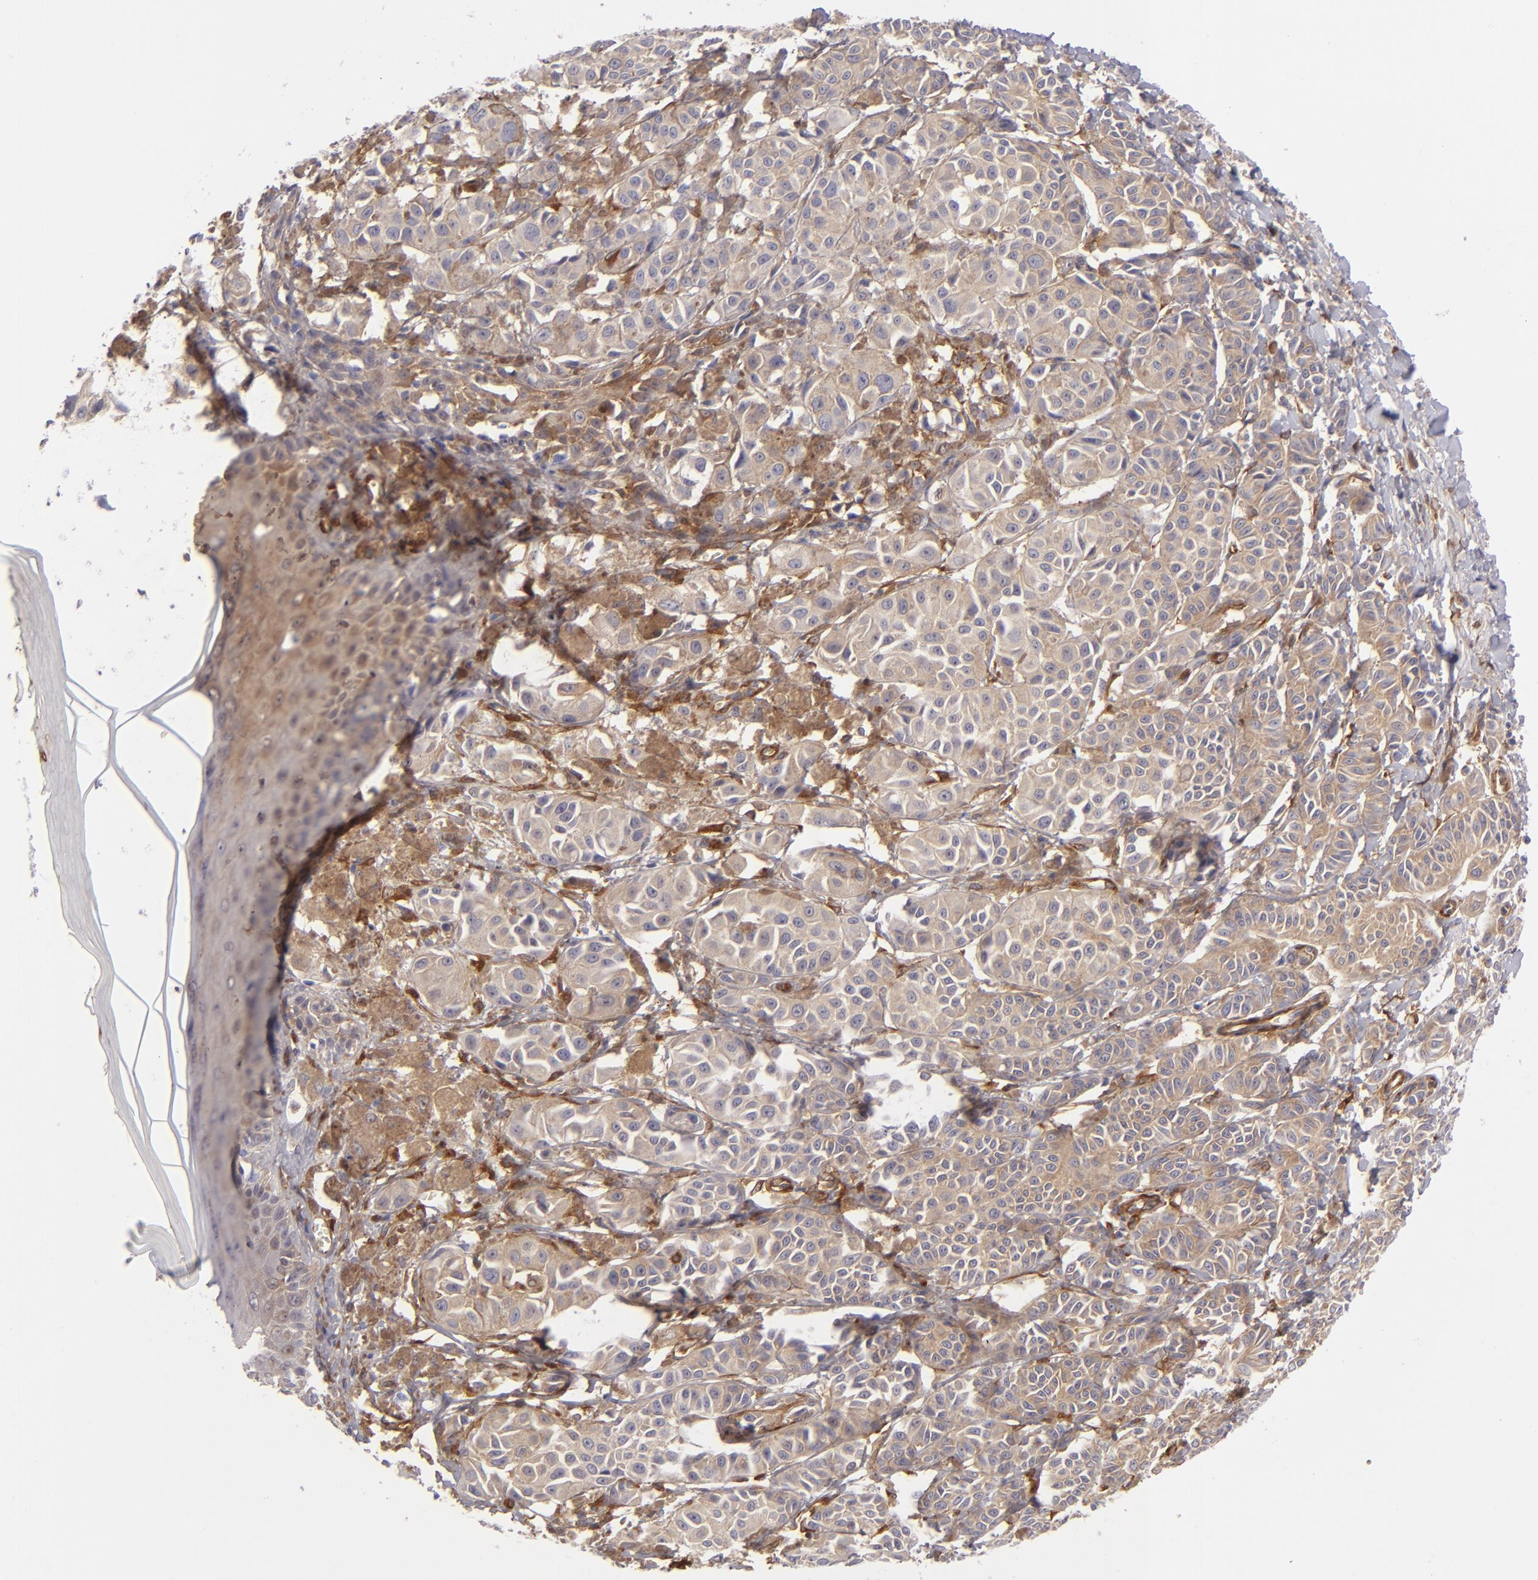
{"staining": {"intensity": "weak", "quantity": ">75%", "location": "cytoplasmic/membranous"}, "tissue": "melanoma", "cell_type": "Tumor cells", "image_type": "cancer", "snomed": [{"axis": "morphology", "description": "Malignant melanoma, NOS"}, {"axis": "topography", "description": "Skin"}], "caption": "Melanoma tissue demonstrates weak cytoplasmic/membranous expression in about >75% of tumor cells, visualized by immunohistochemistry.", "gene": "VCL", "patient": {"sex": "male", "age": 76}}